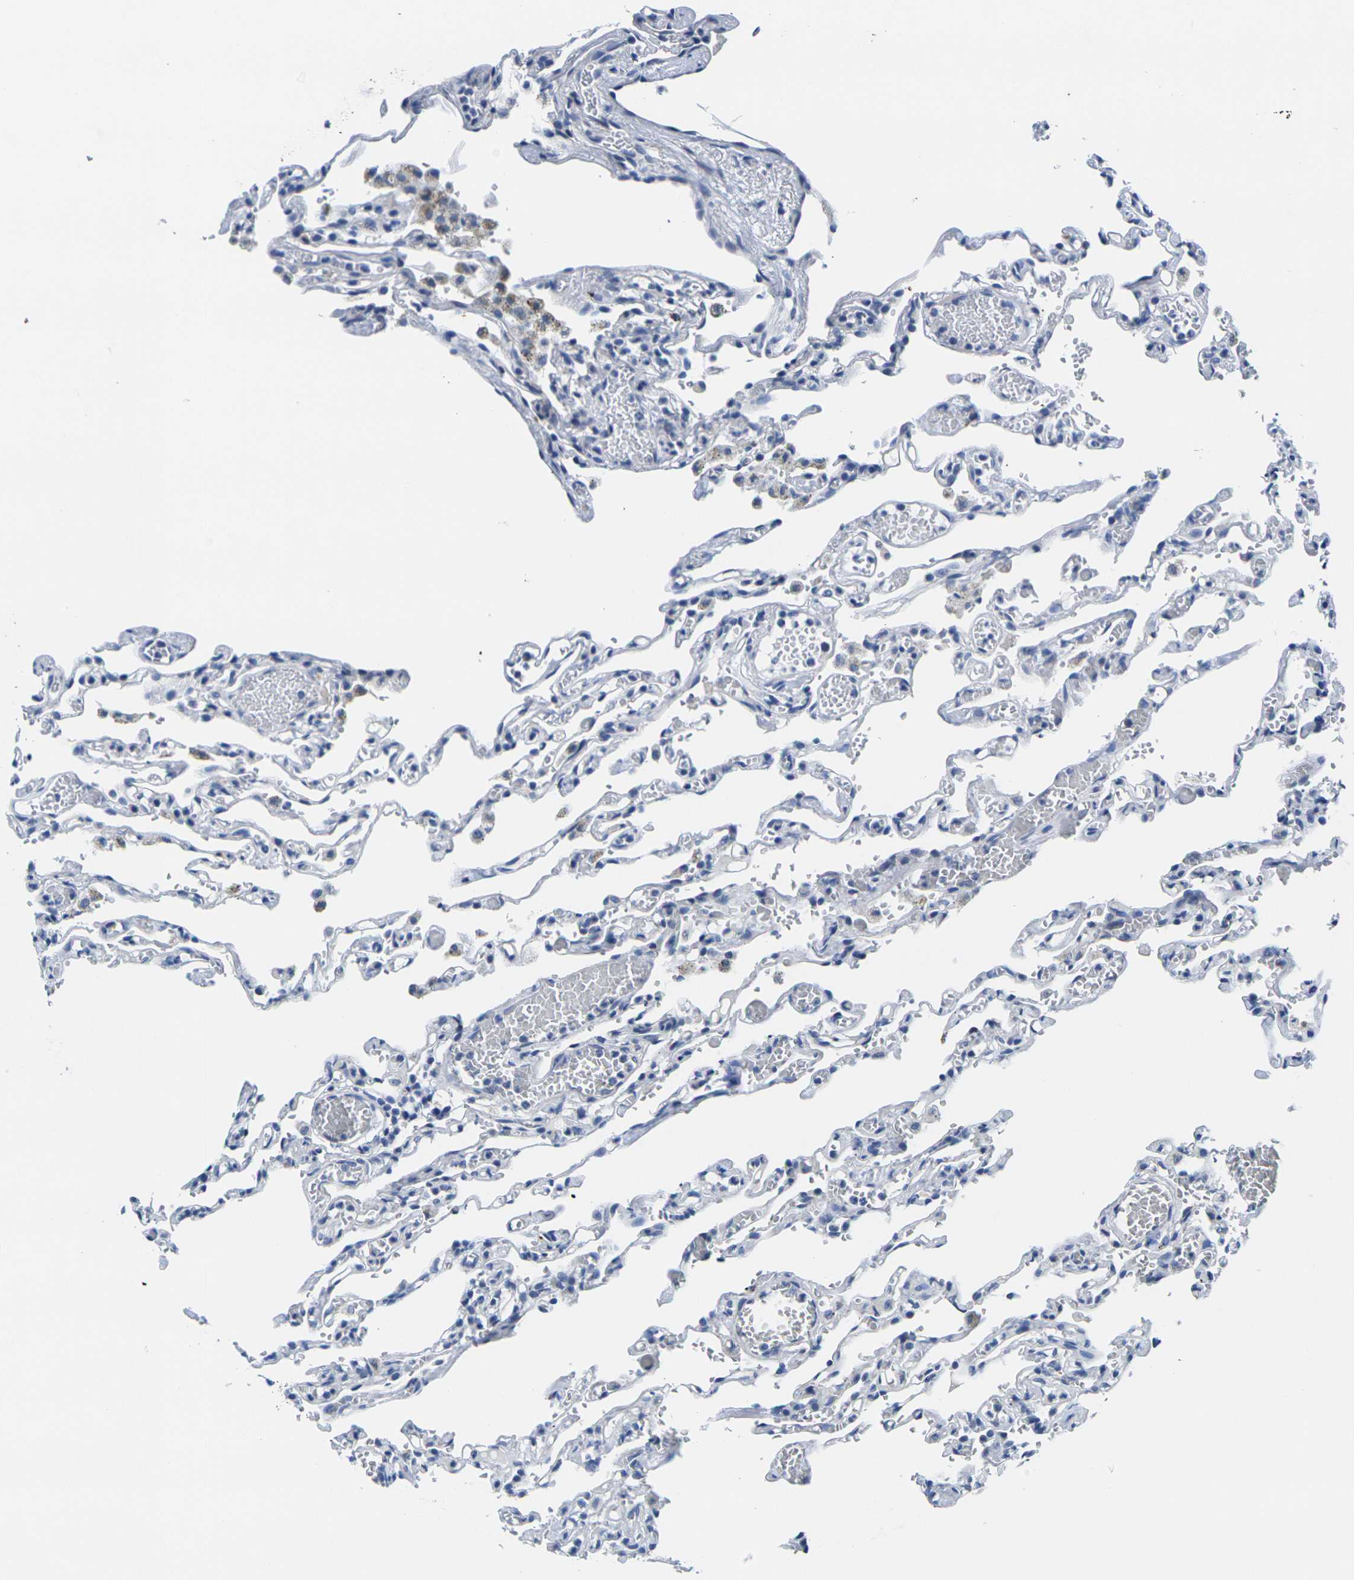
{"staining": {"intensity": "negative", "quantity": "none", "location": "none"}, "tissue": "lung", "cell_type": "Alveolar cells", "image_type": "normal", "snomed": [{"axis": "morphology", "description": "Normal tissue, NOS"}, {"axis": "topography", "description": "Lung"}], "caption": "DAB immunohistochemical staining of normal lung displays no significant expression in alveolar cells. (DAB IHC, high magnification).", "gene": "CRK", "patient": {"sex": "male", "age": 21}}